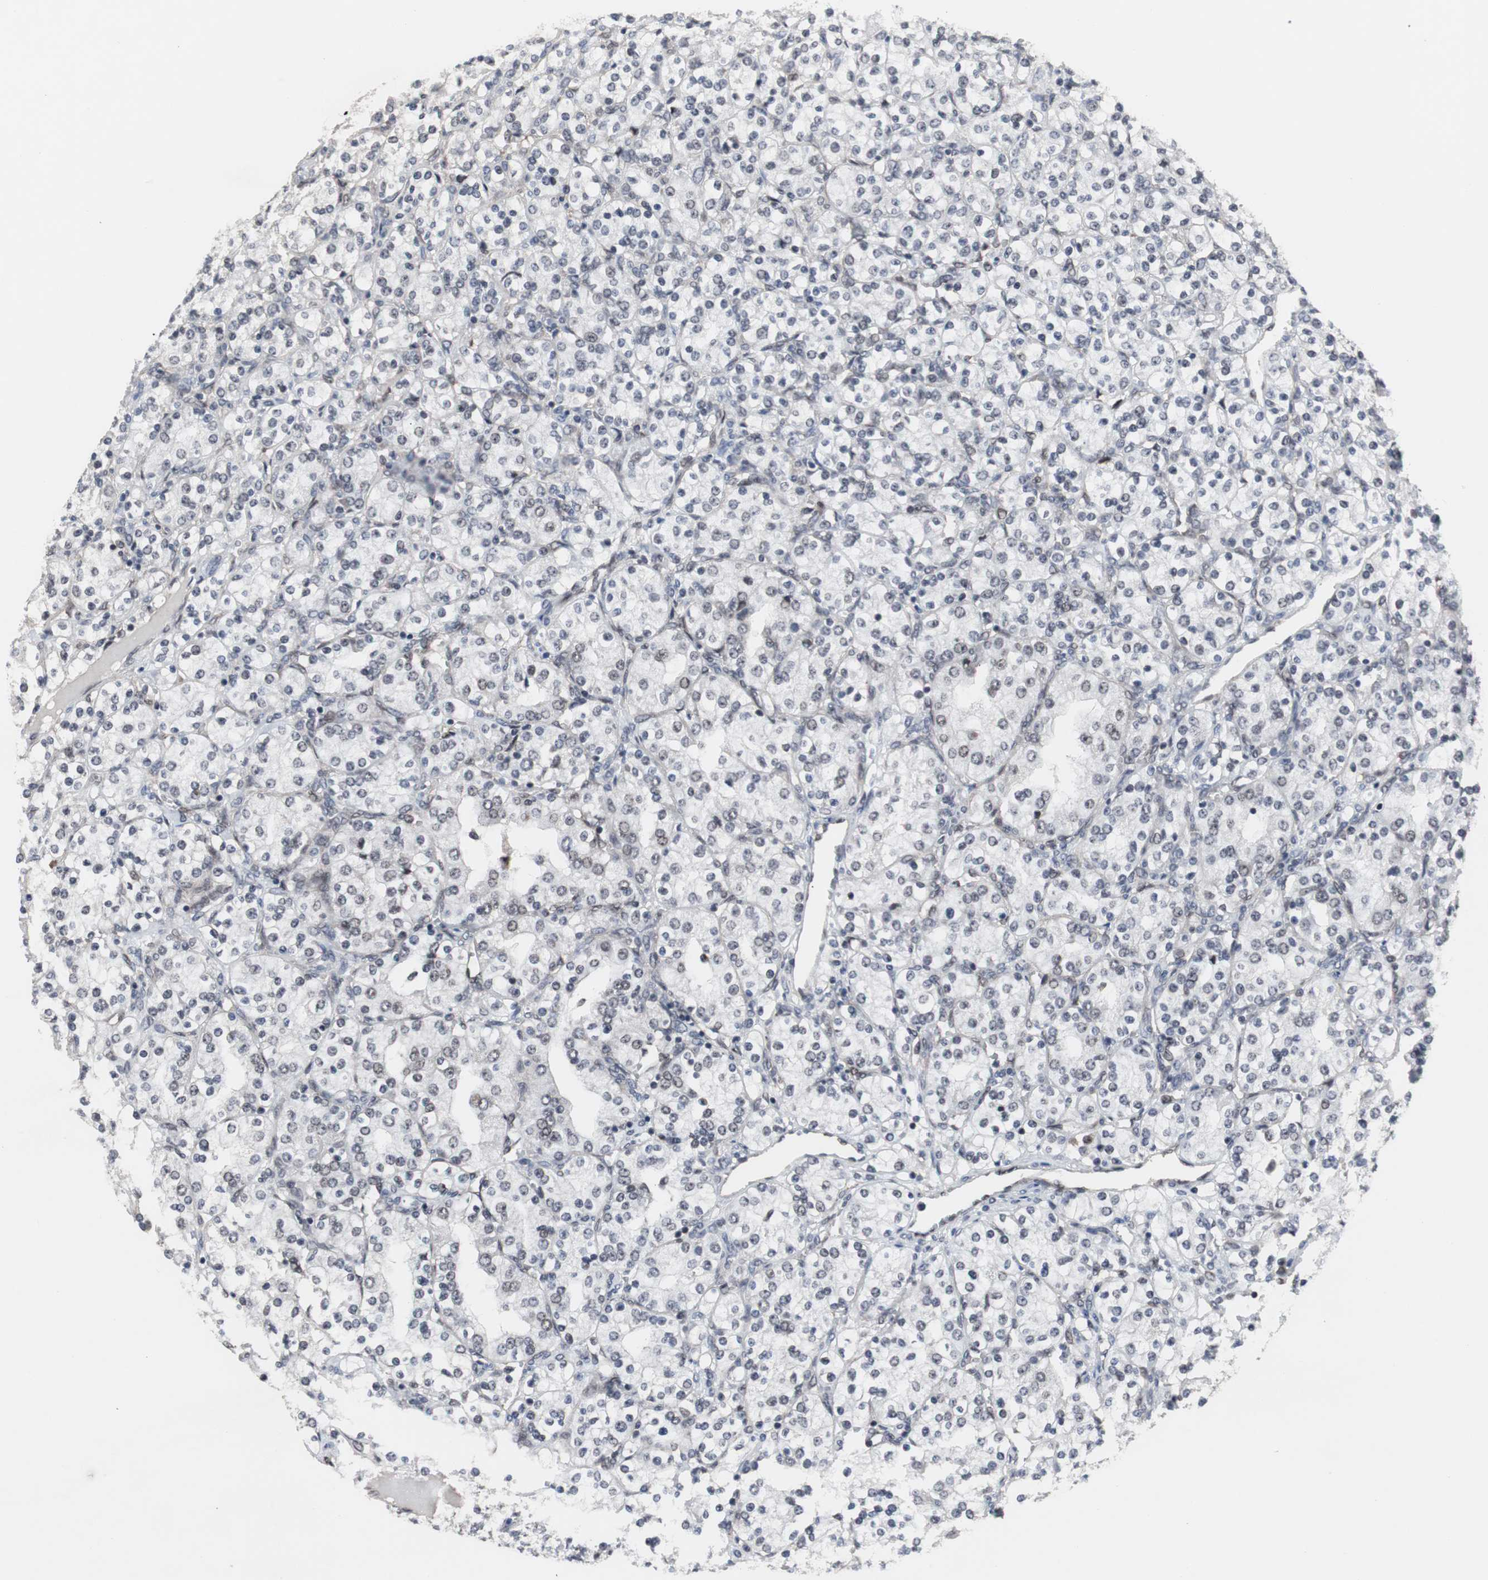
{"staining": {"intensity": "weak", "quantity": "<25%", "location": "nuclear"}, "tissue": "renal cancer", "cell_type": "Tumor cells", "image_type": "cancer", "snomed": [{"axis": "morphology", "description": "Adenocarcinoma, NOS"}, {"axis": "topography", "description": "Kidney"}], "caption": "There is no significant staining in tumor cells of adenocarcinoma (renal).", "gene": "GTF2F2", "patient": {"sex": "male", "age": 77}}